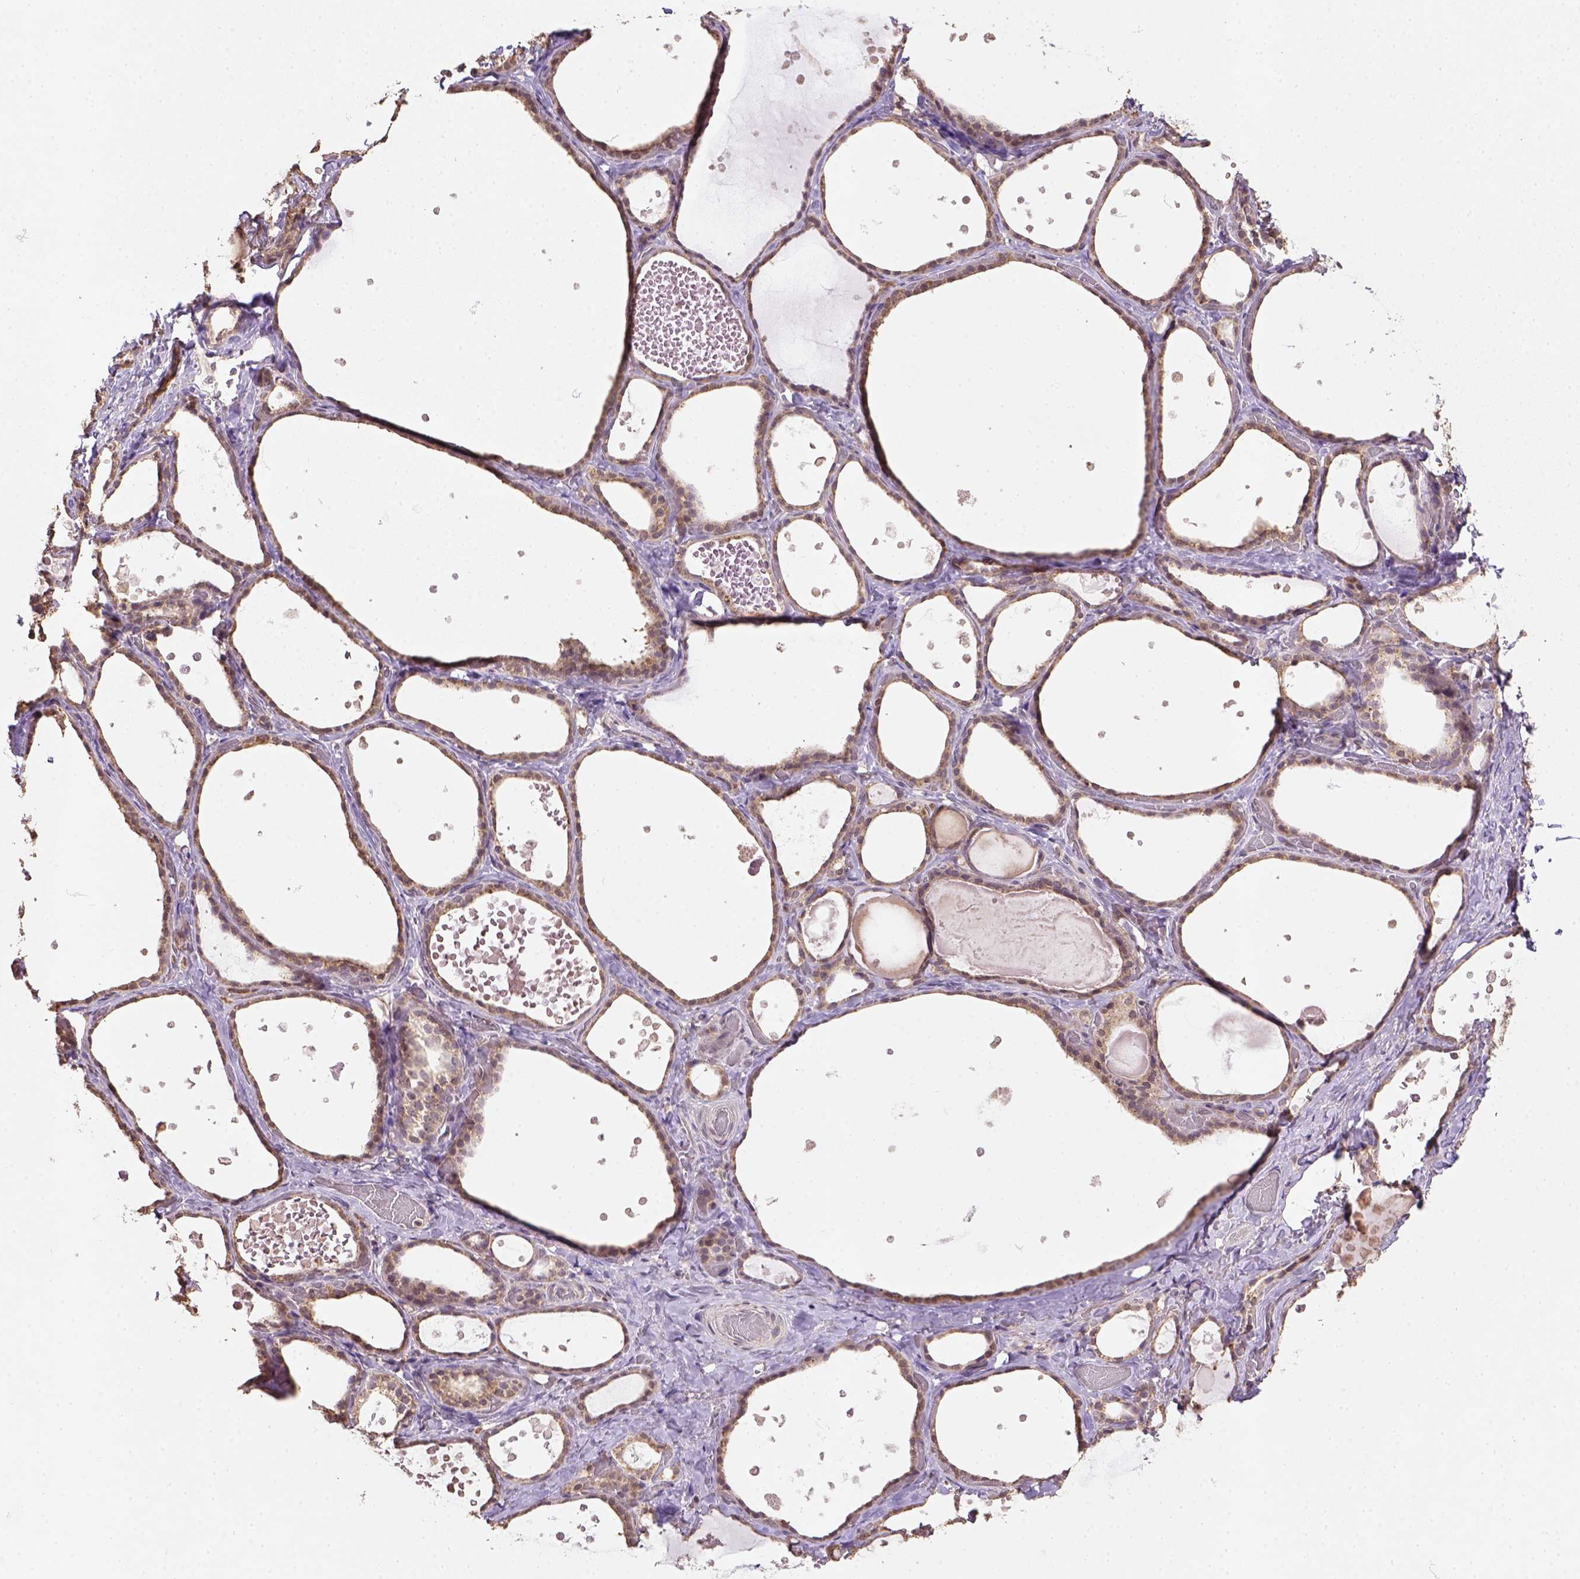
{"staining": {"intensity": "moderate", "quantity": ">75%", "location": "cytoplasmic/membranous"}, "tissue": "thyroid gland", "cell_type": "Glandular cells", "image_type": "normal", "snomed": [{"axis": "morphology", "description": "Normal tissue, NOS"}, {"axis": "topography", "description": "Thyroid gland"}], "caption": "IHC of unremarkable human thyroid gland demonstrates medium levels of moderate cytoplasmic/membranous expression in approximately >75% of glandular cells.", "gene": "NUDT10", "patient": {"sex": "female", "age": 56}}